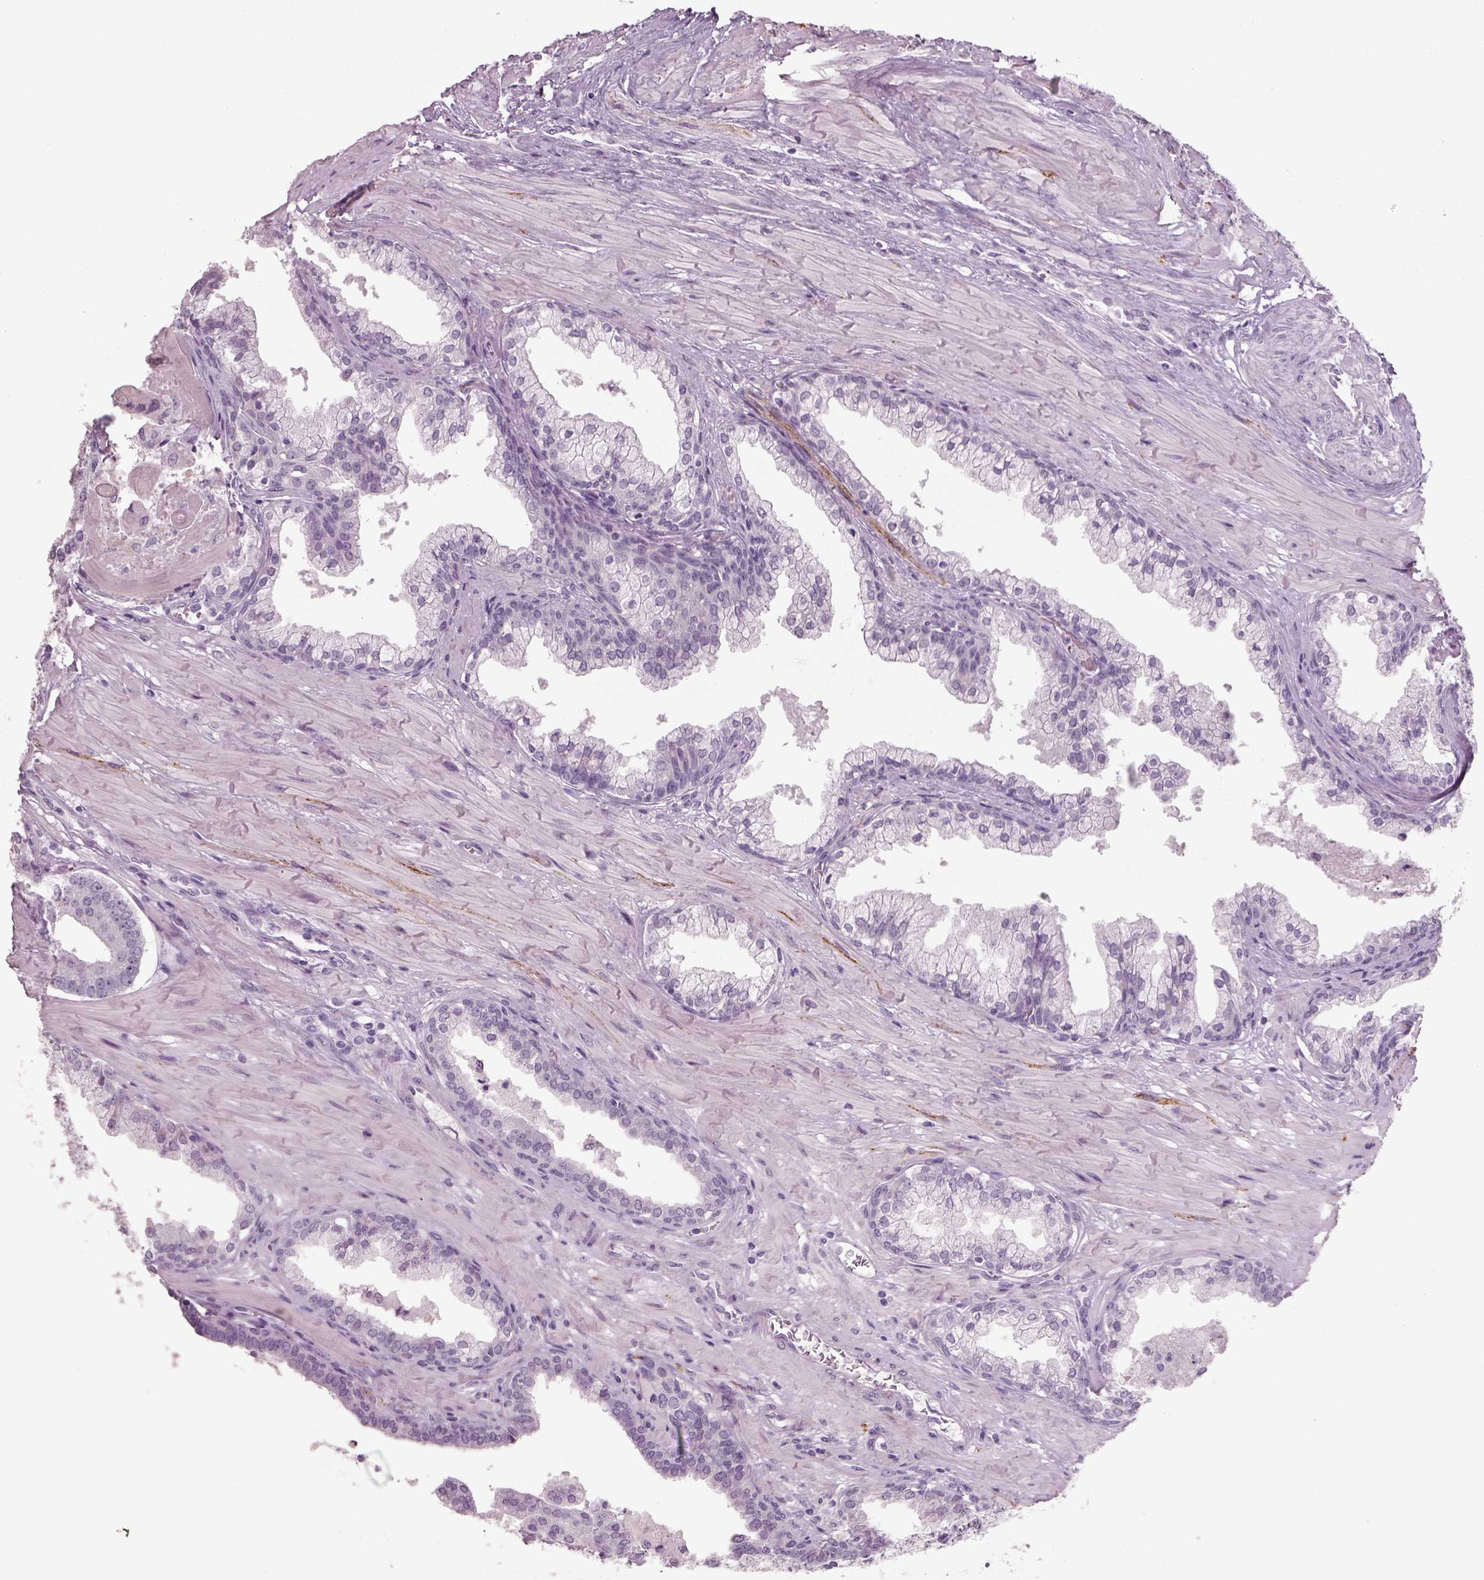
{"staining": {"intensity": "negative", "quantity": "none", "location": "none"}, "tissue": "prostate cancer", "cell_type": "Tumor cells", "image_type": "cancer", "snomed": [{"axis": "morphology", "description": "Adenocarcinoma, NOS"}, {"axis": "topography", "description": "Prostate and seminal vesicle, NOS"}, {"axis": "topography", "description": "Prostate"}], "caption": "A photomicrograph of human prostate adenocarcinoma is negative for staining in tumor cells. (DAB (3,3'-diaminobenzidine) immunohistochemistry, high magnification).", "gene": "SLC6A2", "patient": {"sex": "male", "age": 44}}